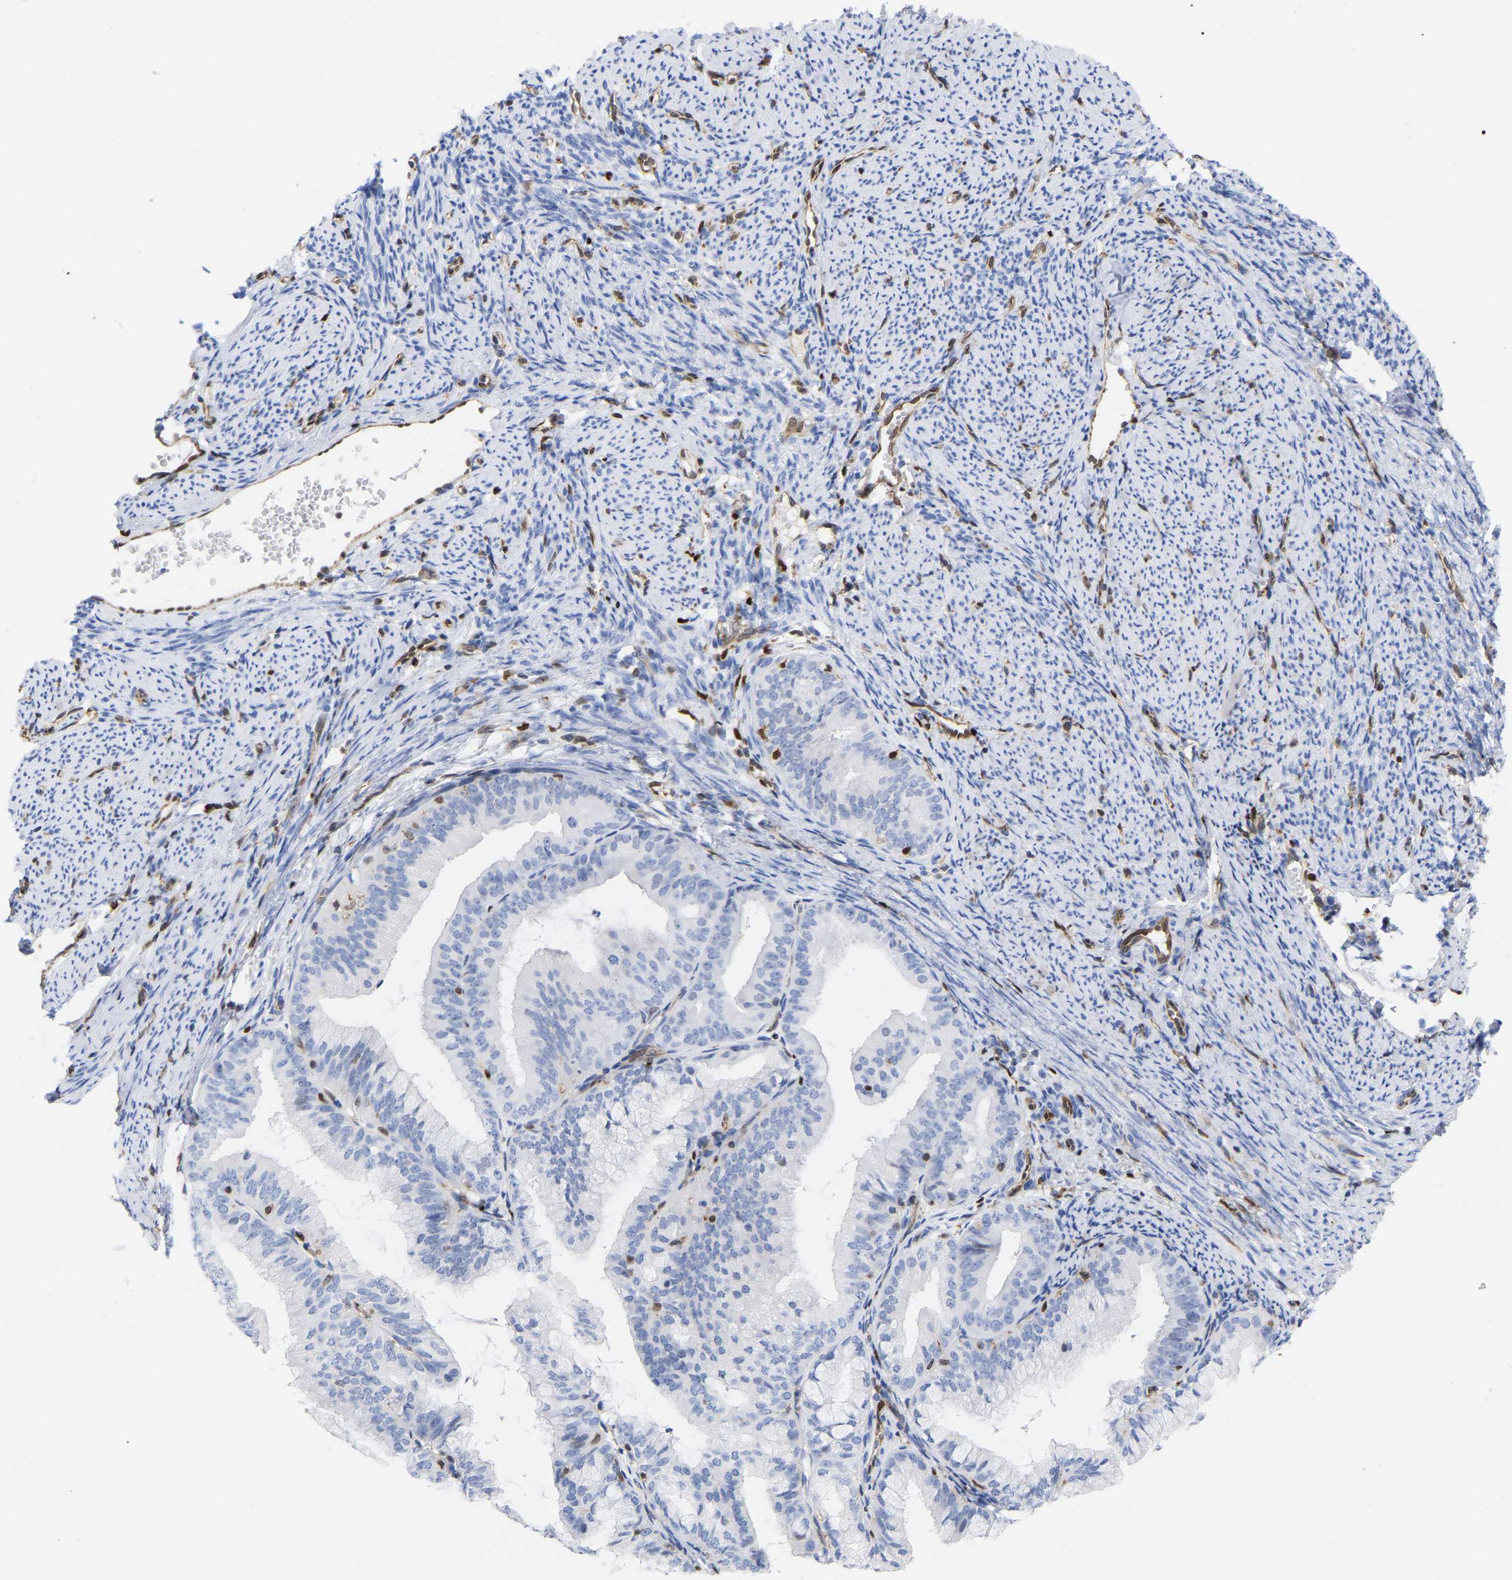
{"staining": {"intensity": "negative", "quantity": "none", "location": "none"}, "tissue": "endometrial cancer", "cell_type": "Tumor cells", "image_type": "cancer", "snomed": [{"axis": "morphology", "description": "Adenocarcinoma, NOS"}, {"axis": "topography", "description": "Endometrium"}], "caption": "DAB immunohistochemical staining of endometrial cancer reveals no significant positivity in tumor cells.", "gene": "GIMAP4", "patient": {"sex": "female", "age": 63}}